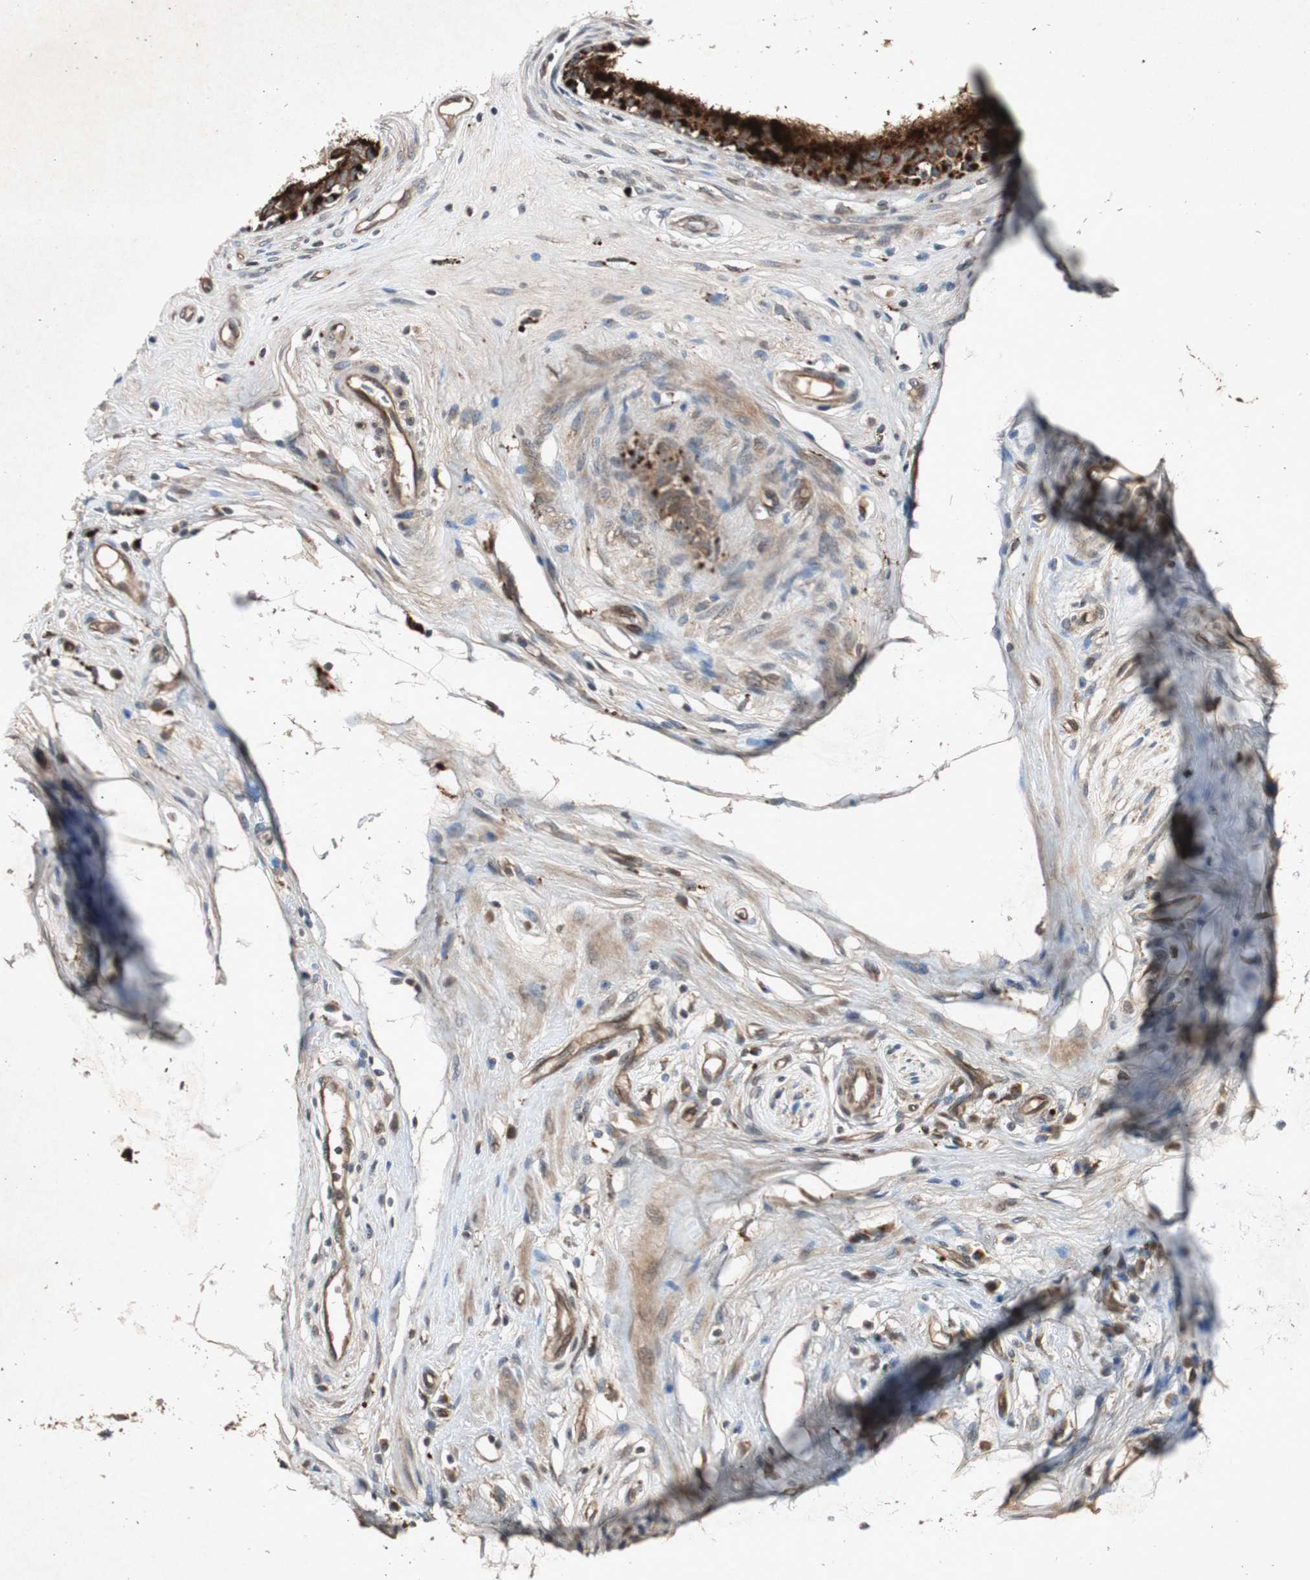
{"staining": {"intensity": "strong", "quantity": ">75%", "location": "cytoplasmic/membranous"}, "tissue": "epididymis", "cell_type": "Glandular cells", "image_type": "normal", "snomed": [{"axis": "morphology", "description": "Normal tissue, NOS"}, {"axis": "morphology", "description": "Inflammation, NOS"}, {"axis": "topography", "description": "Epididymis"}], "caption": "IHC photomicrograph of normal human epididymis stained for a protein (brown), which displays high levels of strong cytoplasmic/membranous expression in about >75% of glandular cells.", "gene": "SLIT2", "patient": {"sex": "male", "age": 84}}